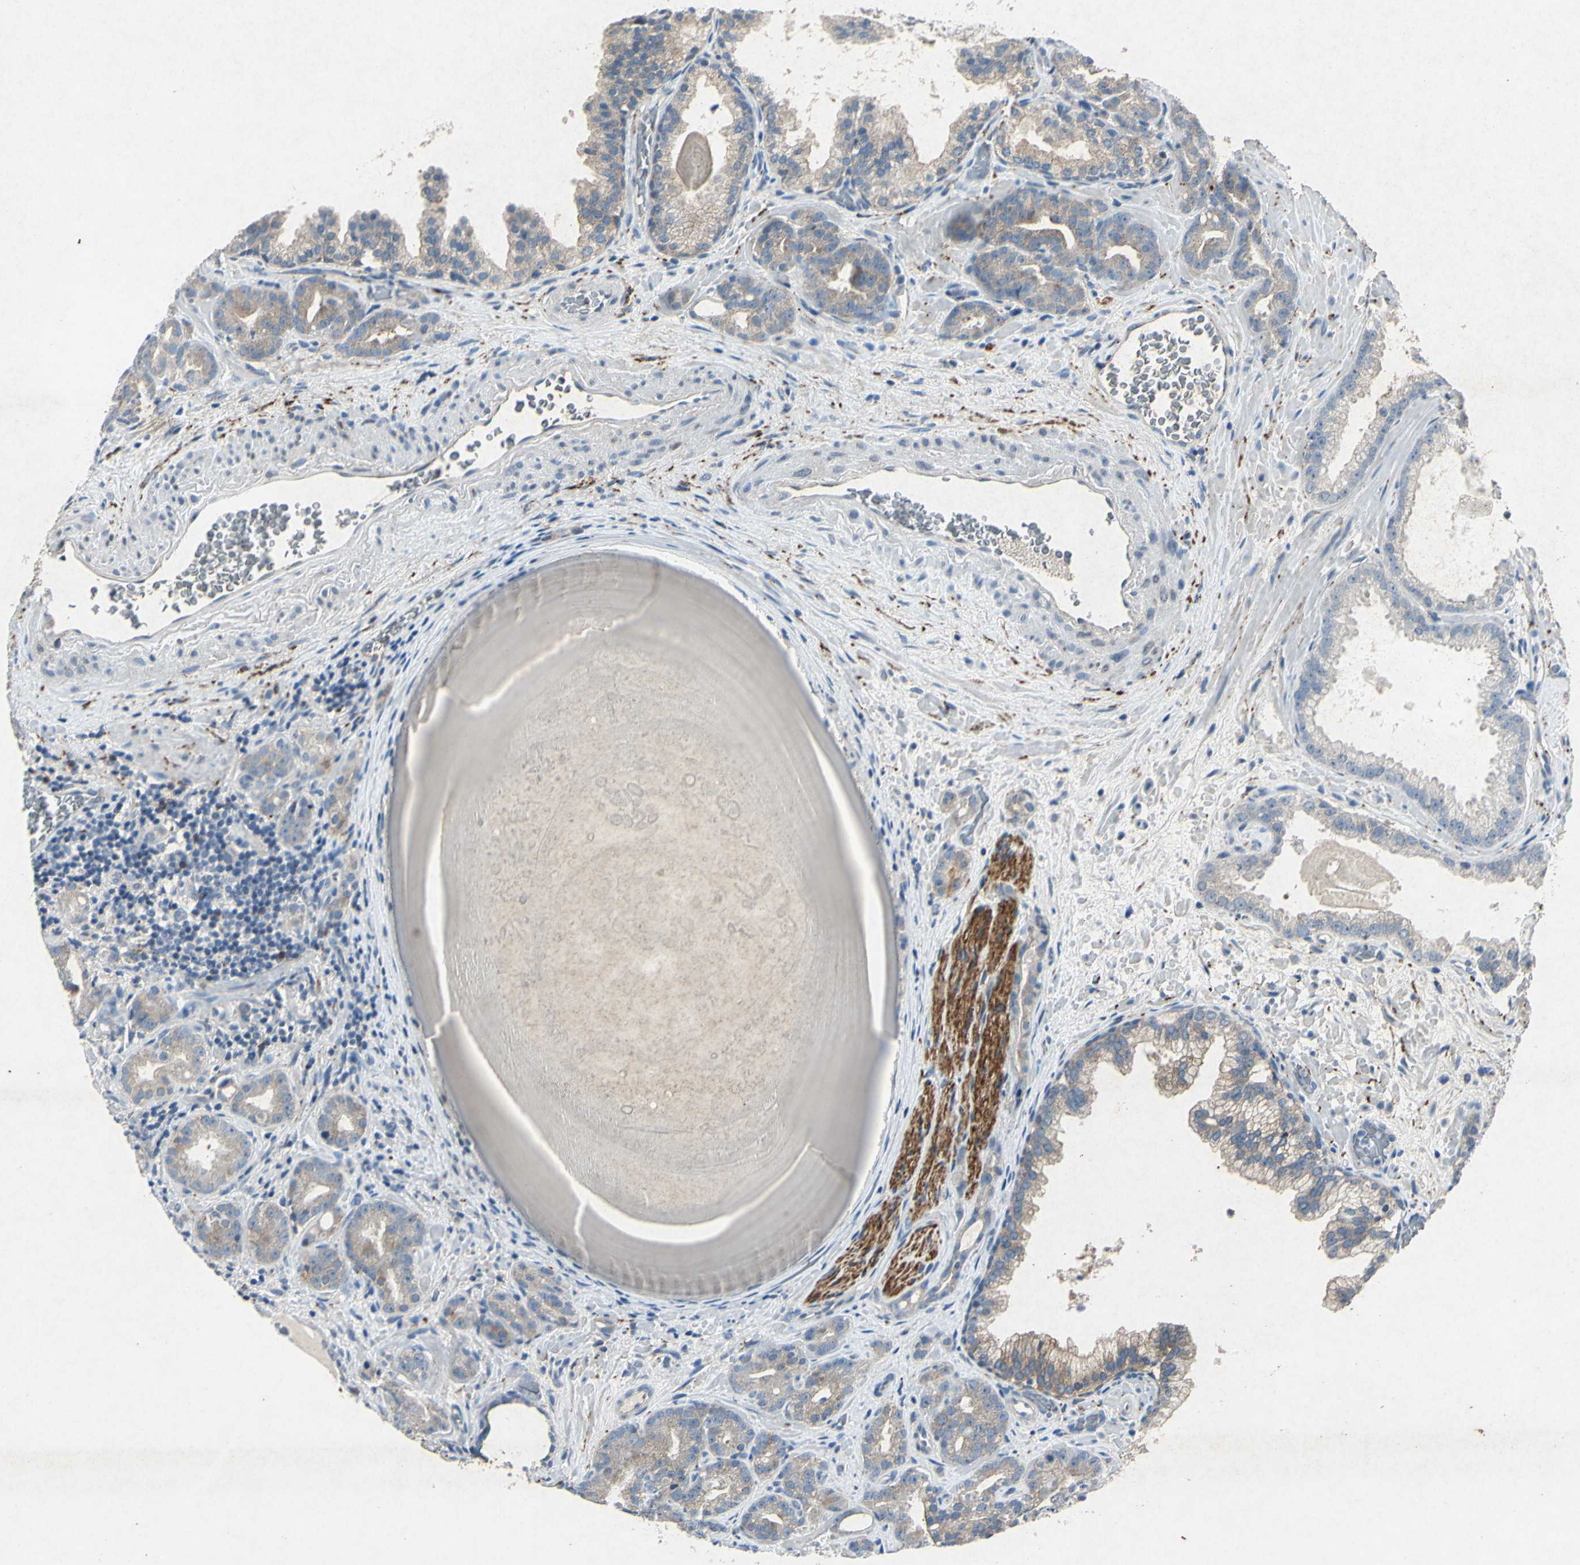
{"staining": {"intensity": "moderate", "quantity": ">75%", "location": "cytoplasmic/membranous"}, "tissue": "prostate cancer", "cell_type": "Tumor cells", "image_type": "cancer", "snomed": [{"axis": "morphology", "description": "Adenocarcinoma, Low grade"}, {"axis": "topography", "description": "Prostate"}], "caption": "This histopathology image shows prostate adenocarcinoma (low-grade) stained with IHC to label a protein in brown. The cytoplasmic/membranous of tumor cells show moderate positivity for the protein. Nuclei are counter-stained blue.", "gene": "SNAP91", "patient": {"sex": "male", "age": 63}}